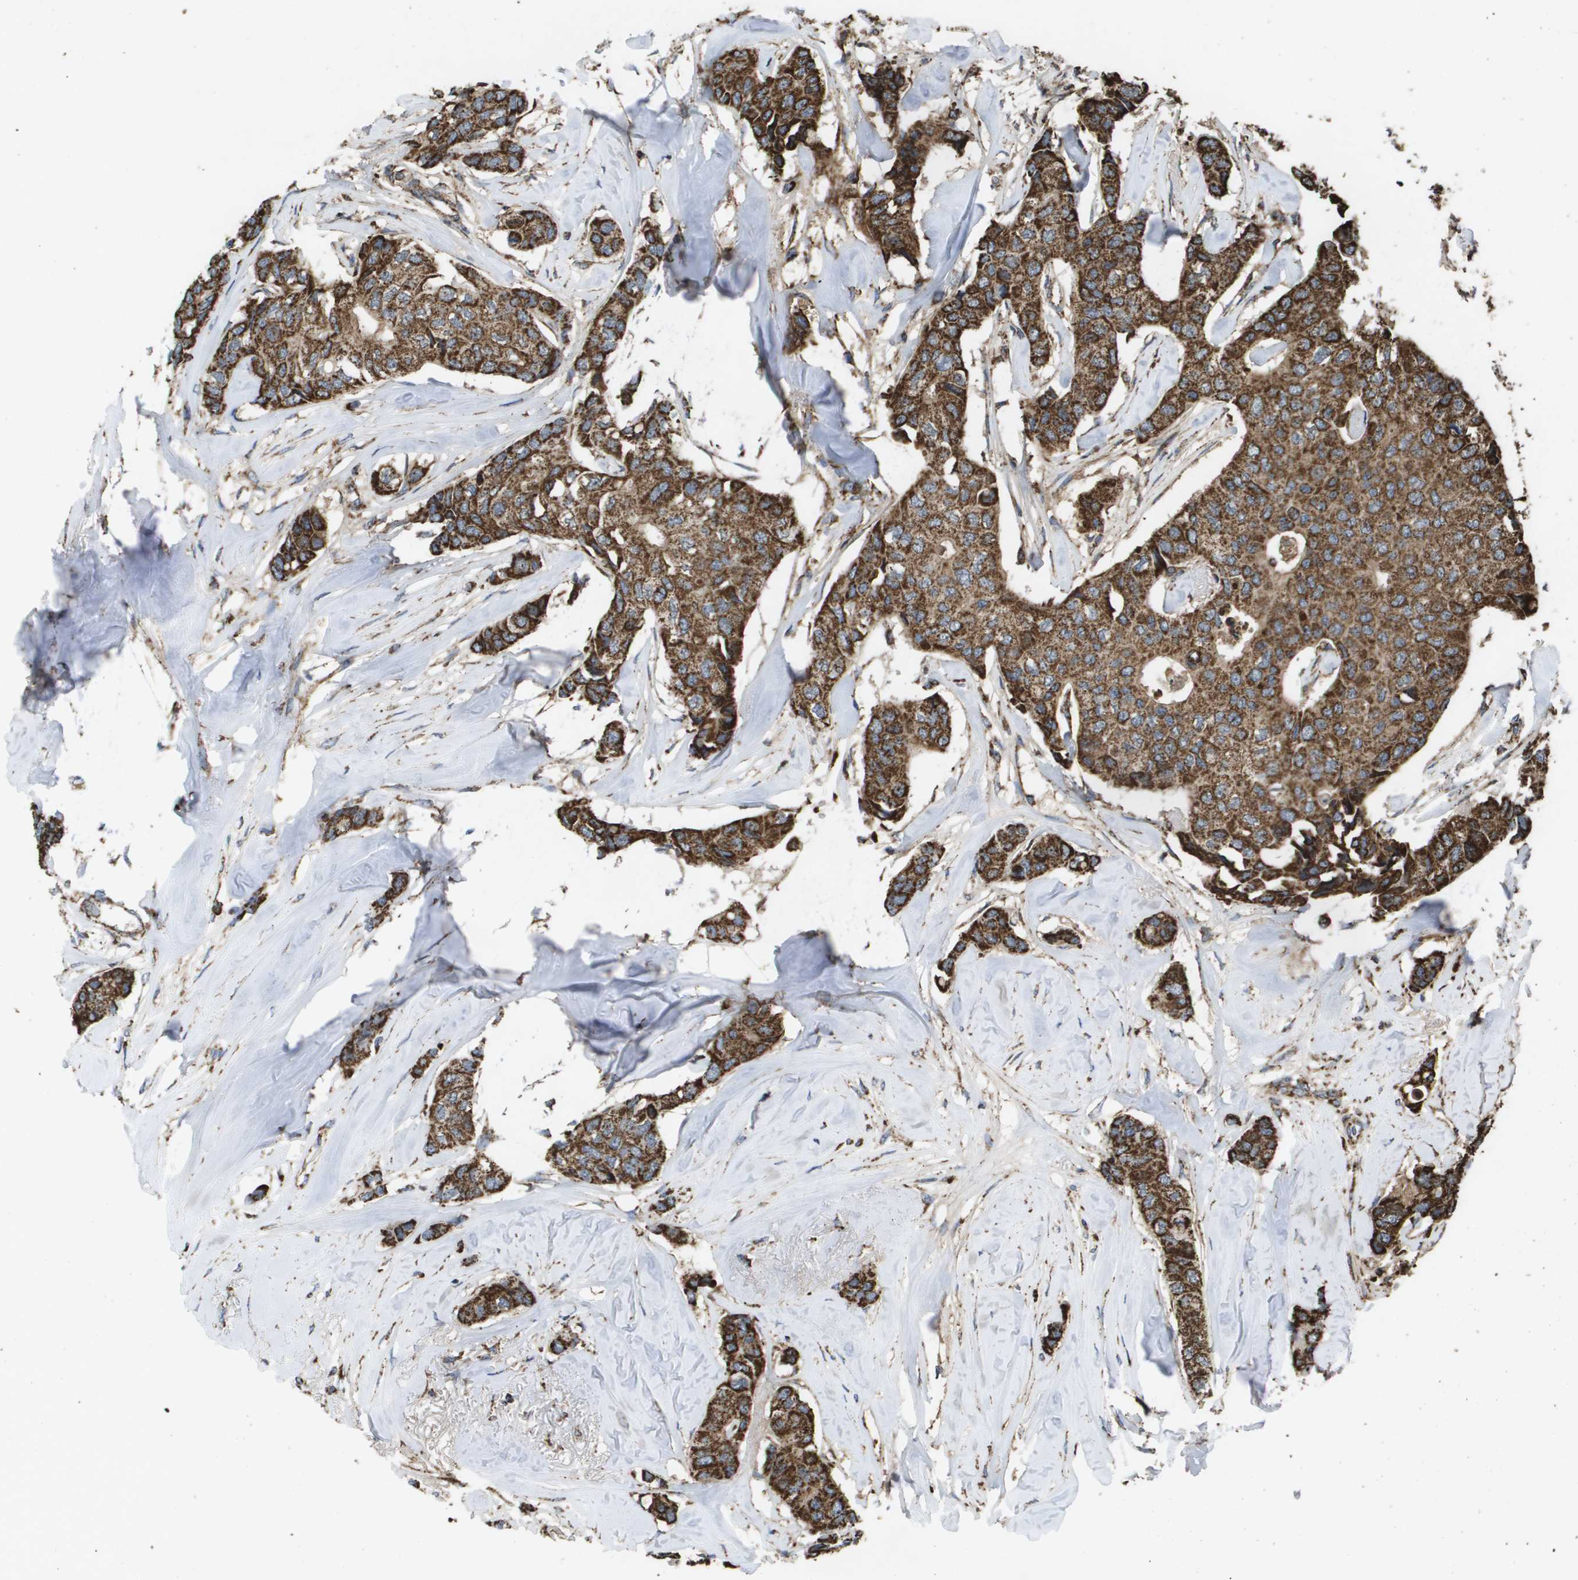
{"staining": {"intensity": "strong", "quantity": ">75%", "location": "cytoplasmic/membranous"}, "tissue": "breast cancer", "cell_type": "Tumor cells", "image_type": "cancer", "snomed": [{"axis": "morphology", "description": "Duct carcinoma"}, {"axis": "topography", "description": "Breast"}], "caption": "Infiltrating ductal carcinoma (breast) was stained to show a protein in brown. There is high levels of strong cytoplasmic/membranous staining in about >75% of tumor cells. Ihc stains the protein in brown and the nuclei are stained blue.", "gene": "HSPE1", "patient": {"sex": "female", "age": 80}}